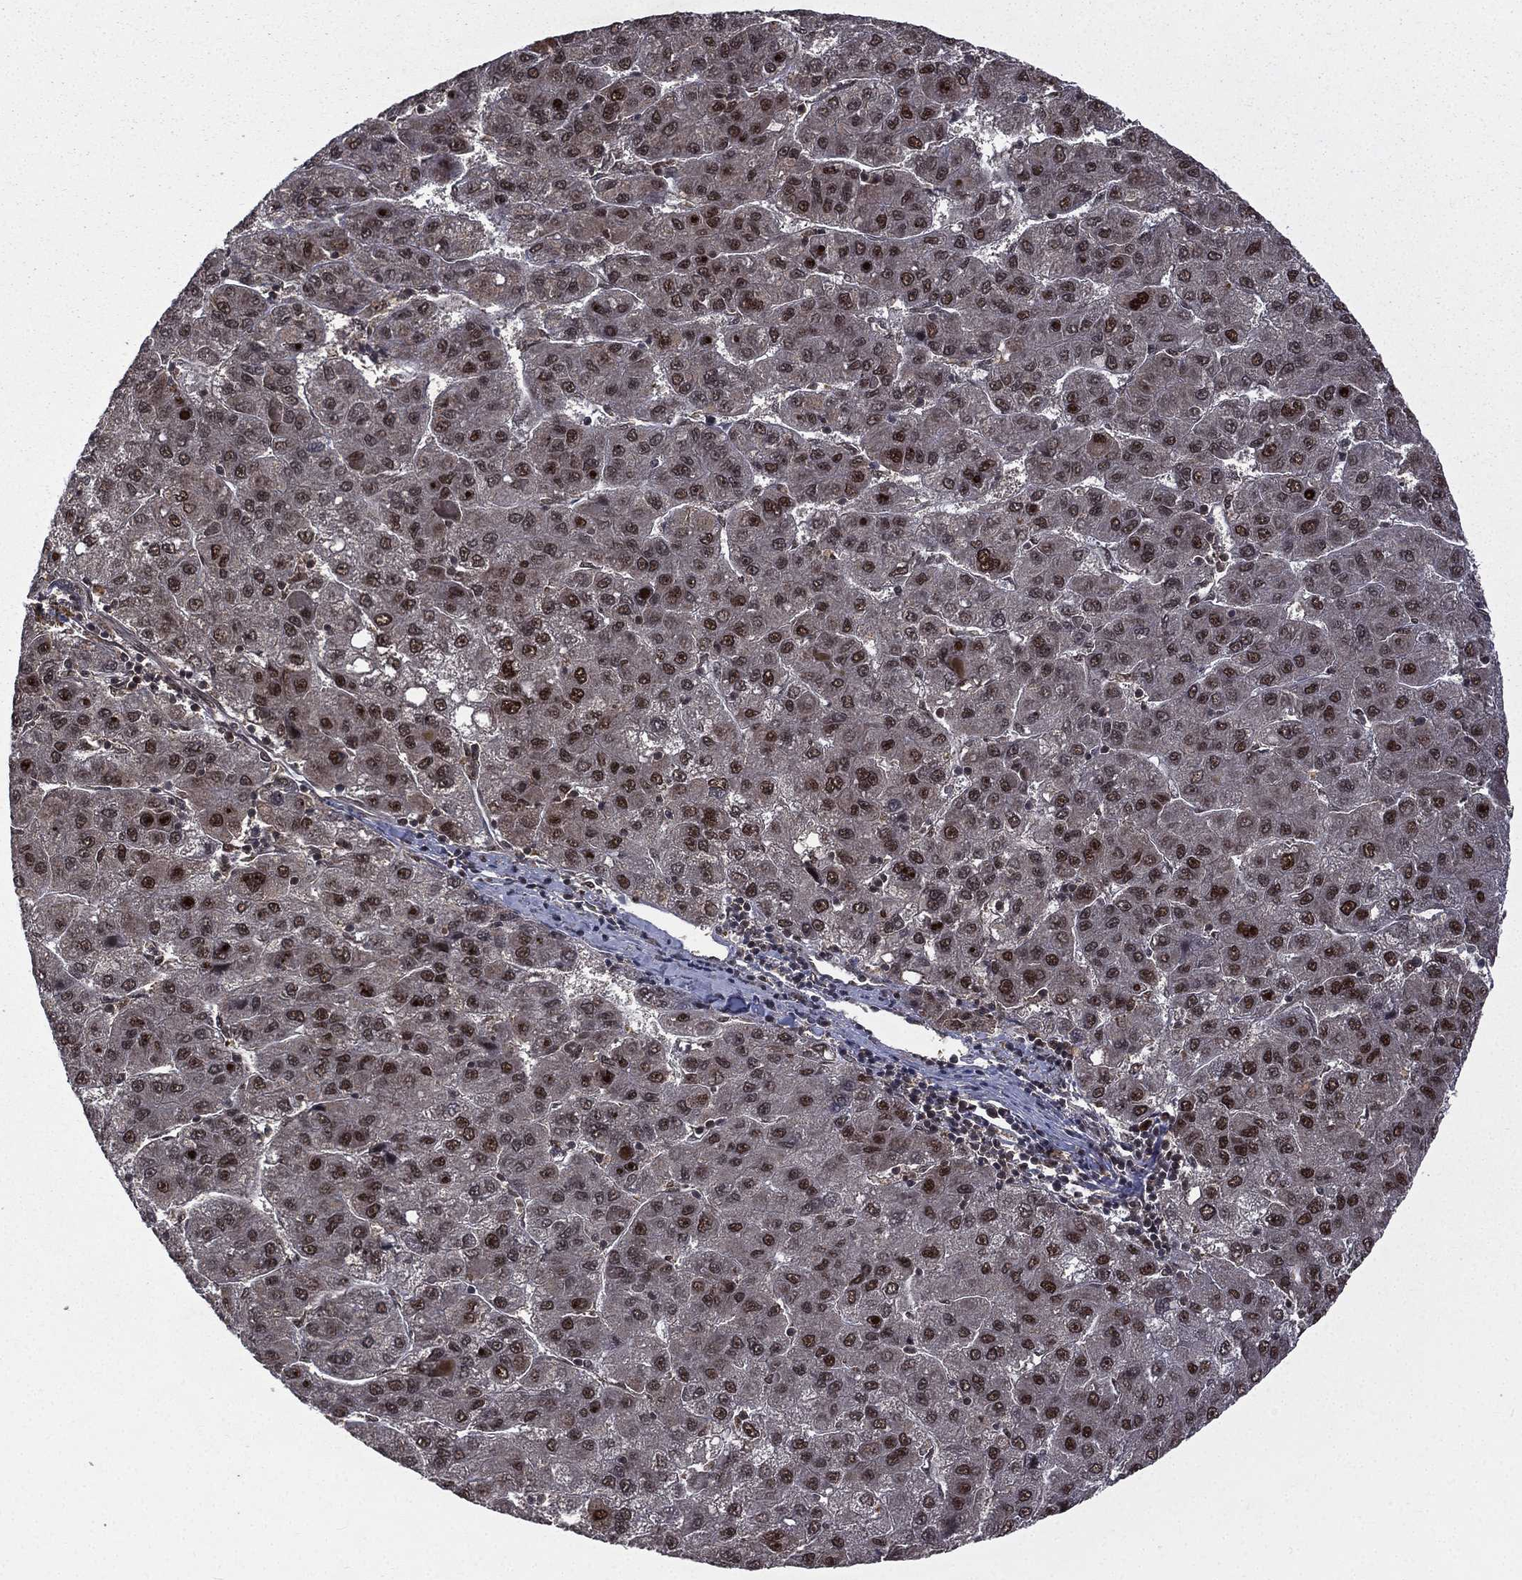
{"staining": {"intensity": "moderate", "quantity": "25%-75%", "location": "nuclear"}, "tissue": "liver cancer", "cell_type": "Tumor cells", "image_type": "cancer", "snomed": [{"axis": "morphology", "description": "Carcinoma, Hepatocellular, NOS"}, {"axis": "topography", "description": "Liver"}], "caption": "Human liver cancer (hepatocellular carcinoma) stained for a protein (brown) exhibits moderate nuclear positive staining in about 25%-75% of tumor cells.", "gene": "JMJD6", "patient": {"sex": "female", "age": 82}}